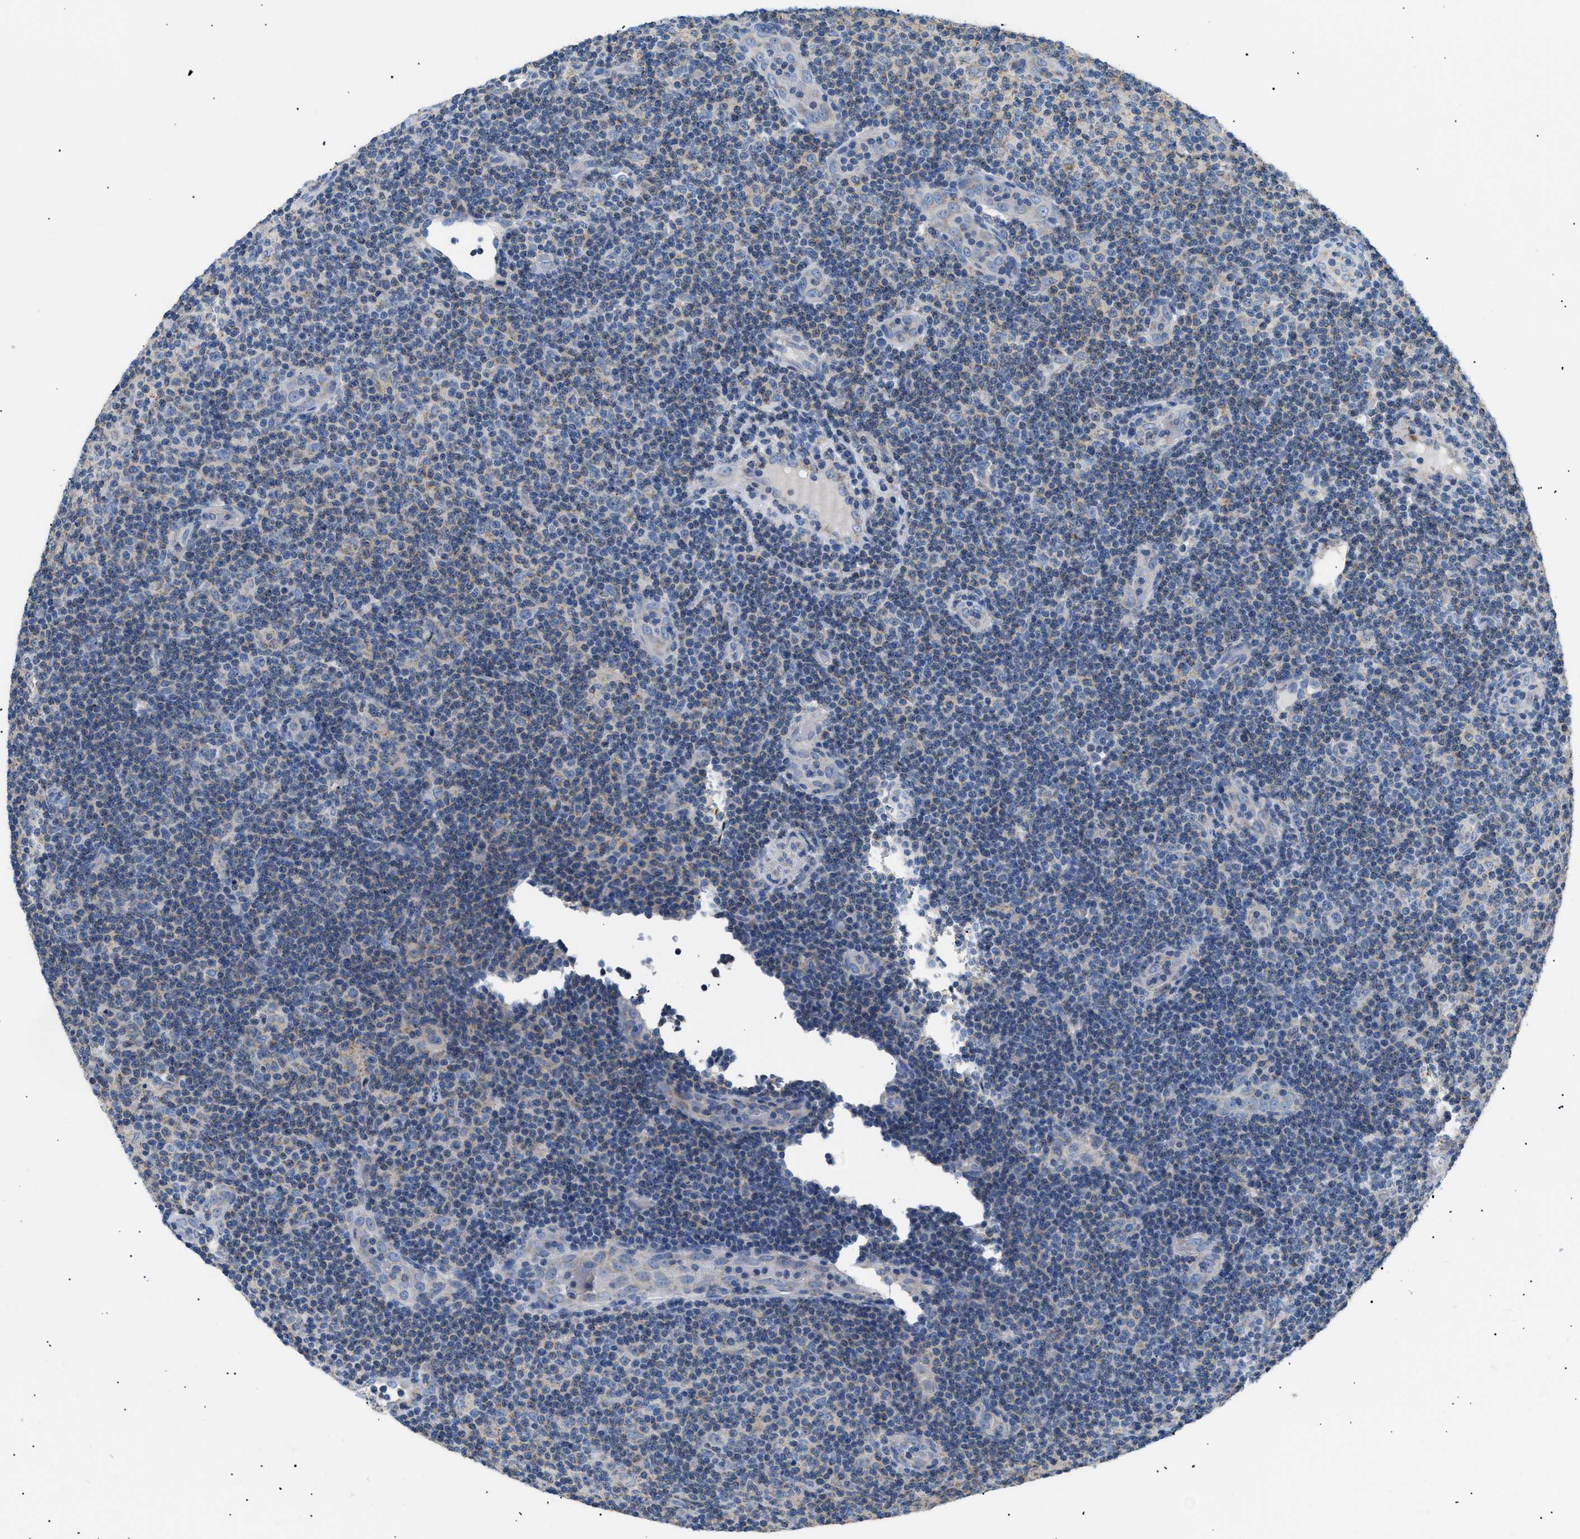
{"staining": {"intensity": "negative", "quantity": "none", "location": "none"}, "tissue": "lymphoma", "cell_type": "Tumor cells", "image_type": "cancer", "snomed": [{"axis": "morphology", "description": "Malignant lymphoma, non-Hodgkin's type, Low grade"}, {"axis": "topography", "description": "Lymph node"}], "caption": "DAB (3,3'-diaminobenzidine) immunohistochemical staining of low-grade malignant lymphoma, non-Hodgkin's type demonstrates no significant expression in tumor cells.", "gene": "ILDR1", "patient": {"sex": "male", "age": 83}}